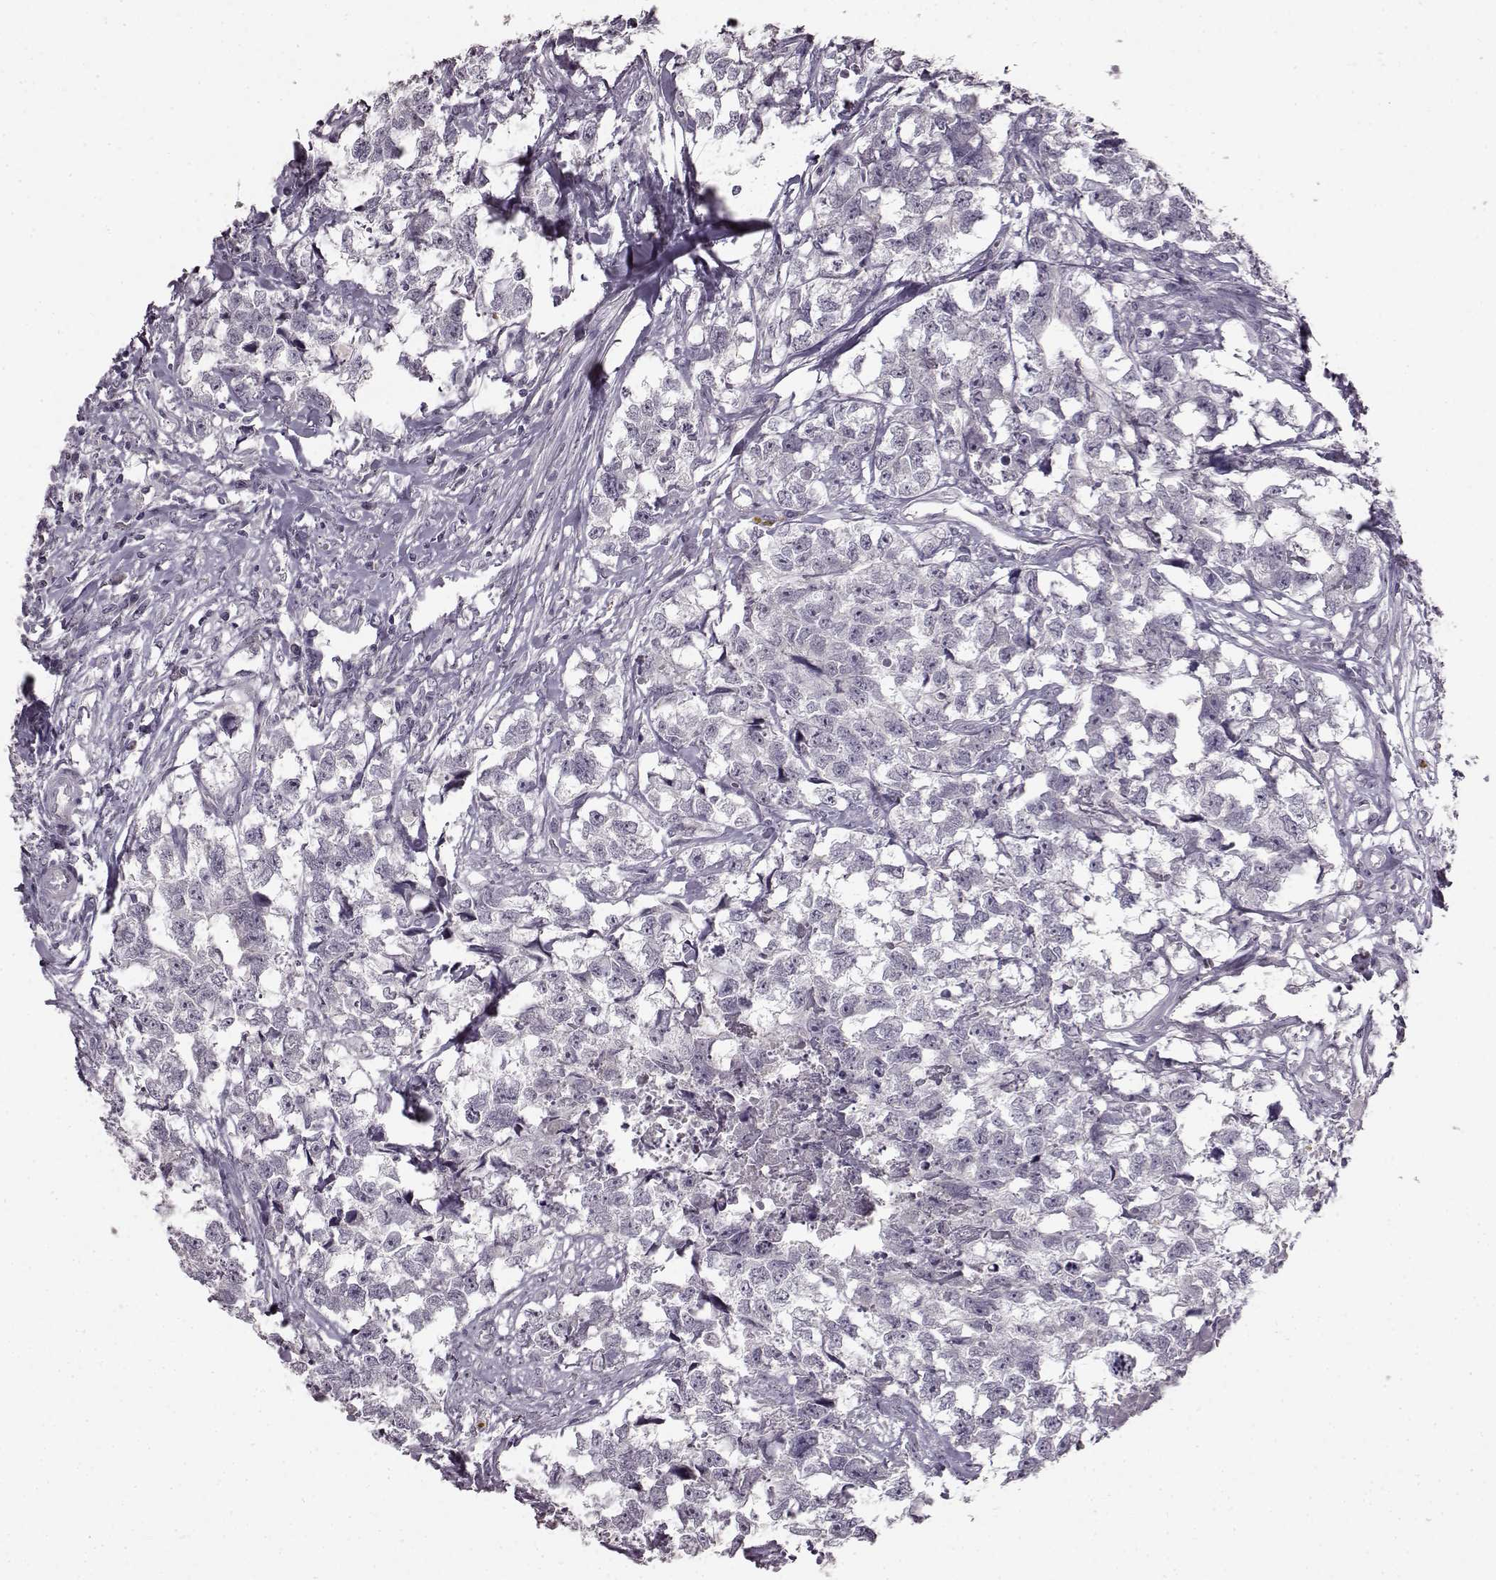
{"staining": {"intensity": "negative", "quantity": "none", "location": "none"}, "tissue": "testis cancer", "cell_type": "Tumor cells", "image_type": "cancer", "snomed": [{"axis": "morphology", "description": "Carcinoma, Embryonal, NOS"}, {"axis": "morphology", "description": "Teratoma, malignant, NOS"}, {"axis": "topography", "description": "Testis"}], "caption": "This is a histopathology image of immunohistochemistry (IHC) staining of testis teratoma (malignant), which shows no staining in tumor cells.", "gene": "LHB", "patient": {"sex": "male", "age": 44}}